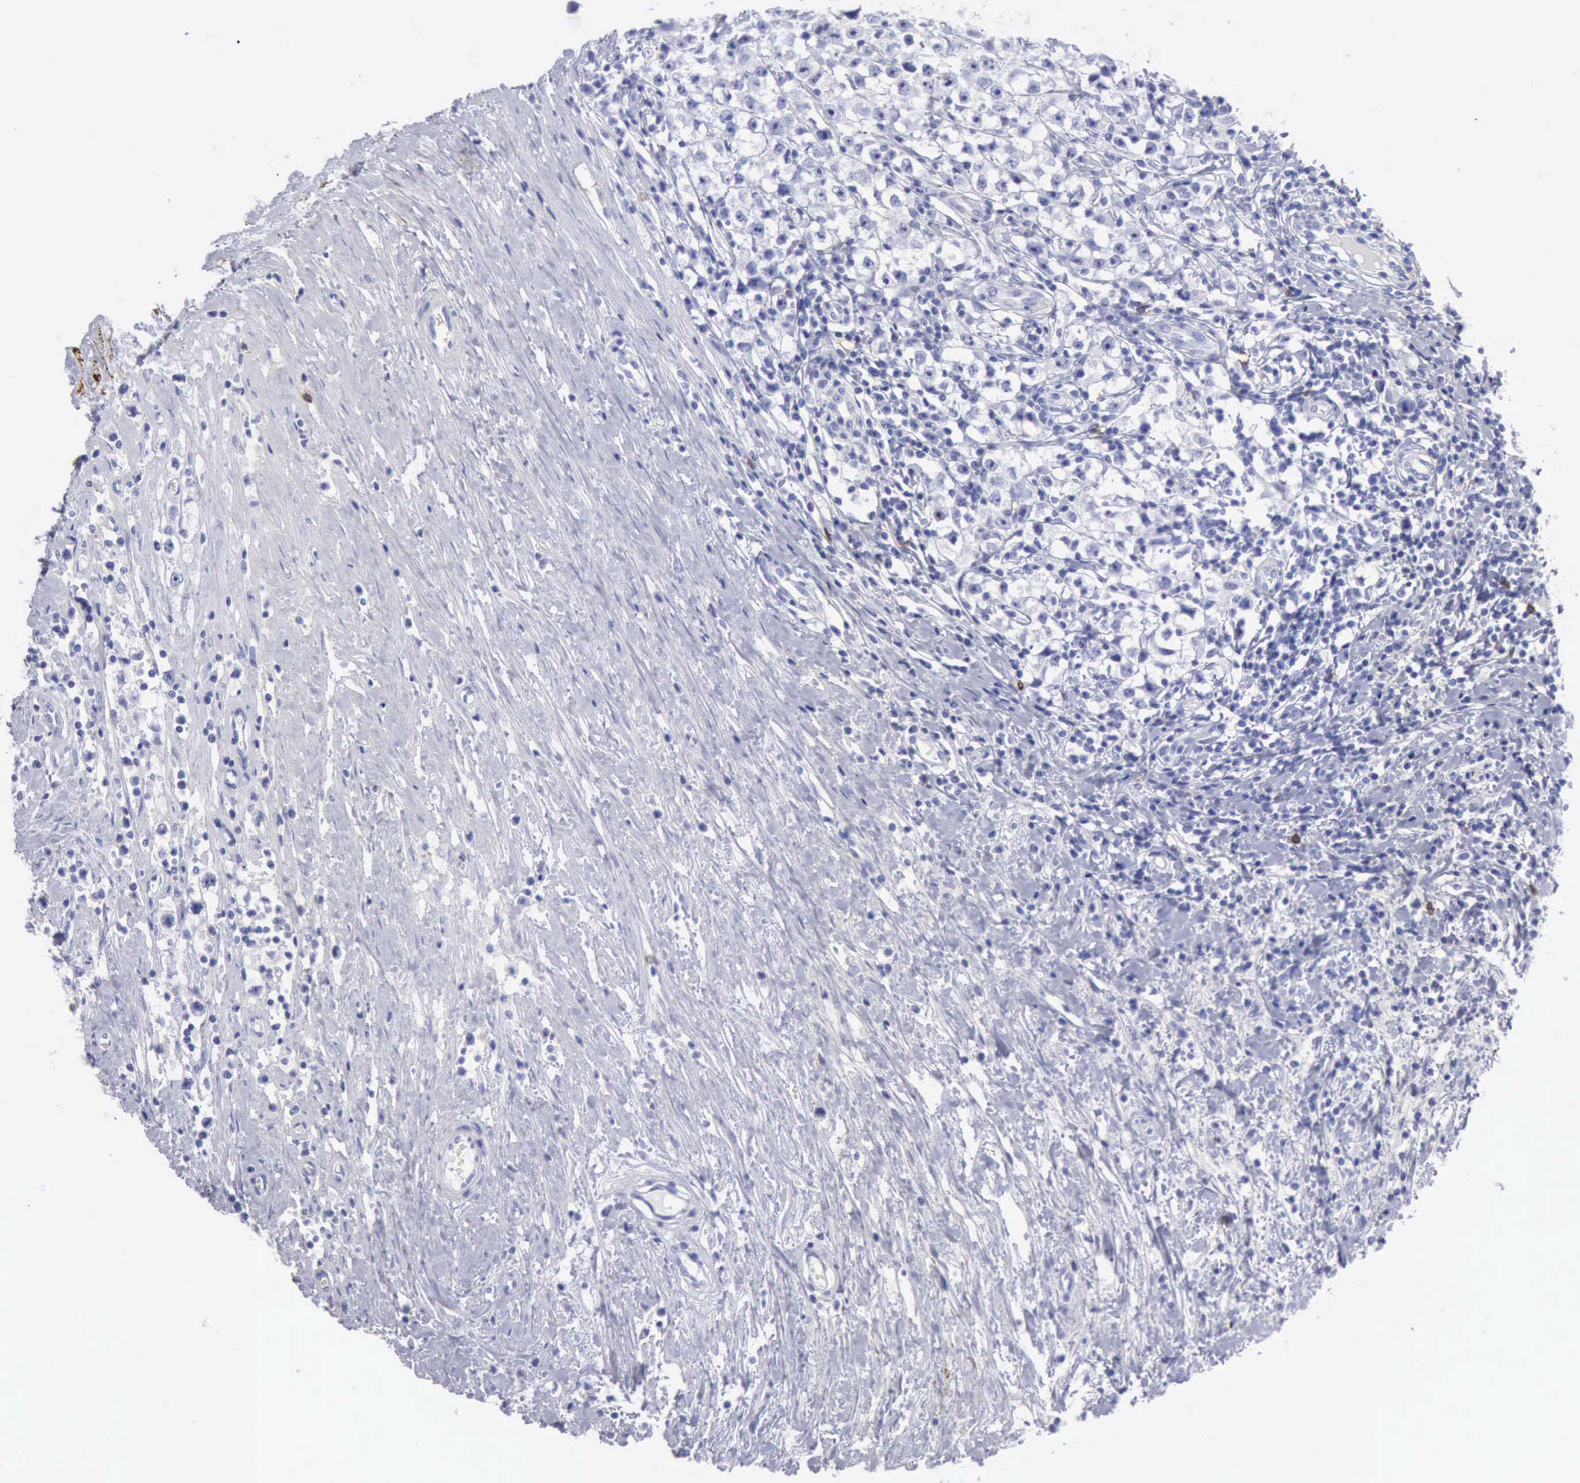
{"staining": {"intensity": "negative", "quantity": "none", "location": "none"}, "tissue": "testis cancer", "cell_type": "Tumor cells", "image_type": "cancer", "snomed": [{"axis": "morphology", "description": "Seminoma, NOS"}, {"axis": "topography", "description": "Testis"}], "caption": "Tumor cells show no significant protein positivity in testis cancer (seminoma). Brightfield microscopy of immunohistochemistry stained with DAB (3,3'-diaminobenzidine) (brown) and hematoxylin (blue), captured at high magnification.", "gene": "NCAM1", "patient": {"sex": "male", "age": 35}}